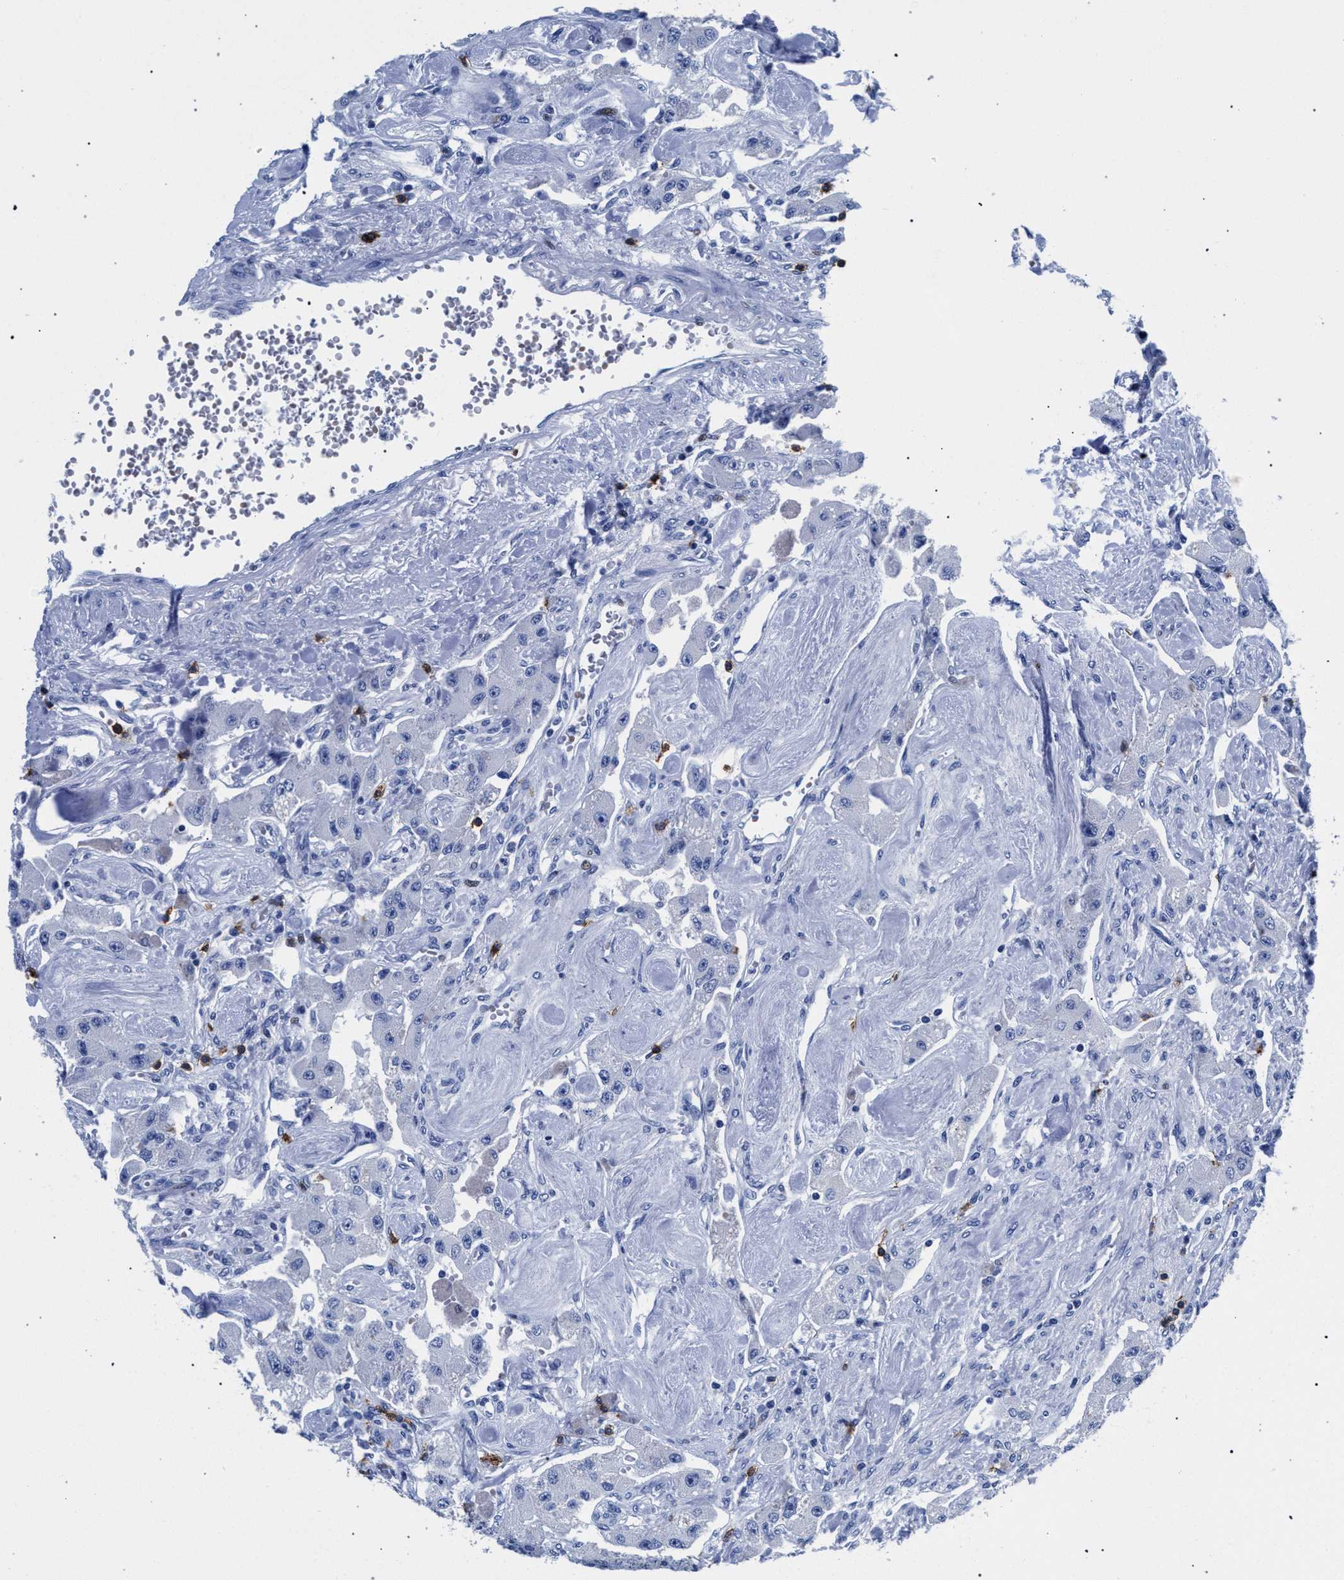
{"staining": {"intensity": "negative", "quantity": "none", "location": "none"}, "tissue": "carcinoid", "cell_type": "Tumor cells", "image_type": "cancer", "snomed": [{"axis": "morphology", "description": "Carcinoid, malignant, NOS"}, {"axis": "topography", "description": "Pancreas"}], "caption": "This is a micrograph of immunohistochemistry staining of carcinoid, which shows no positivity in tumor cells.", "gene": "KLRK1", "patient": {"sex": "male", "age": 41}}